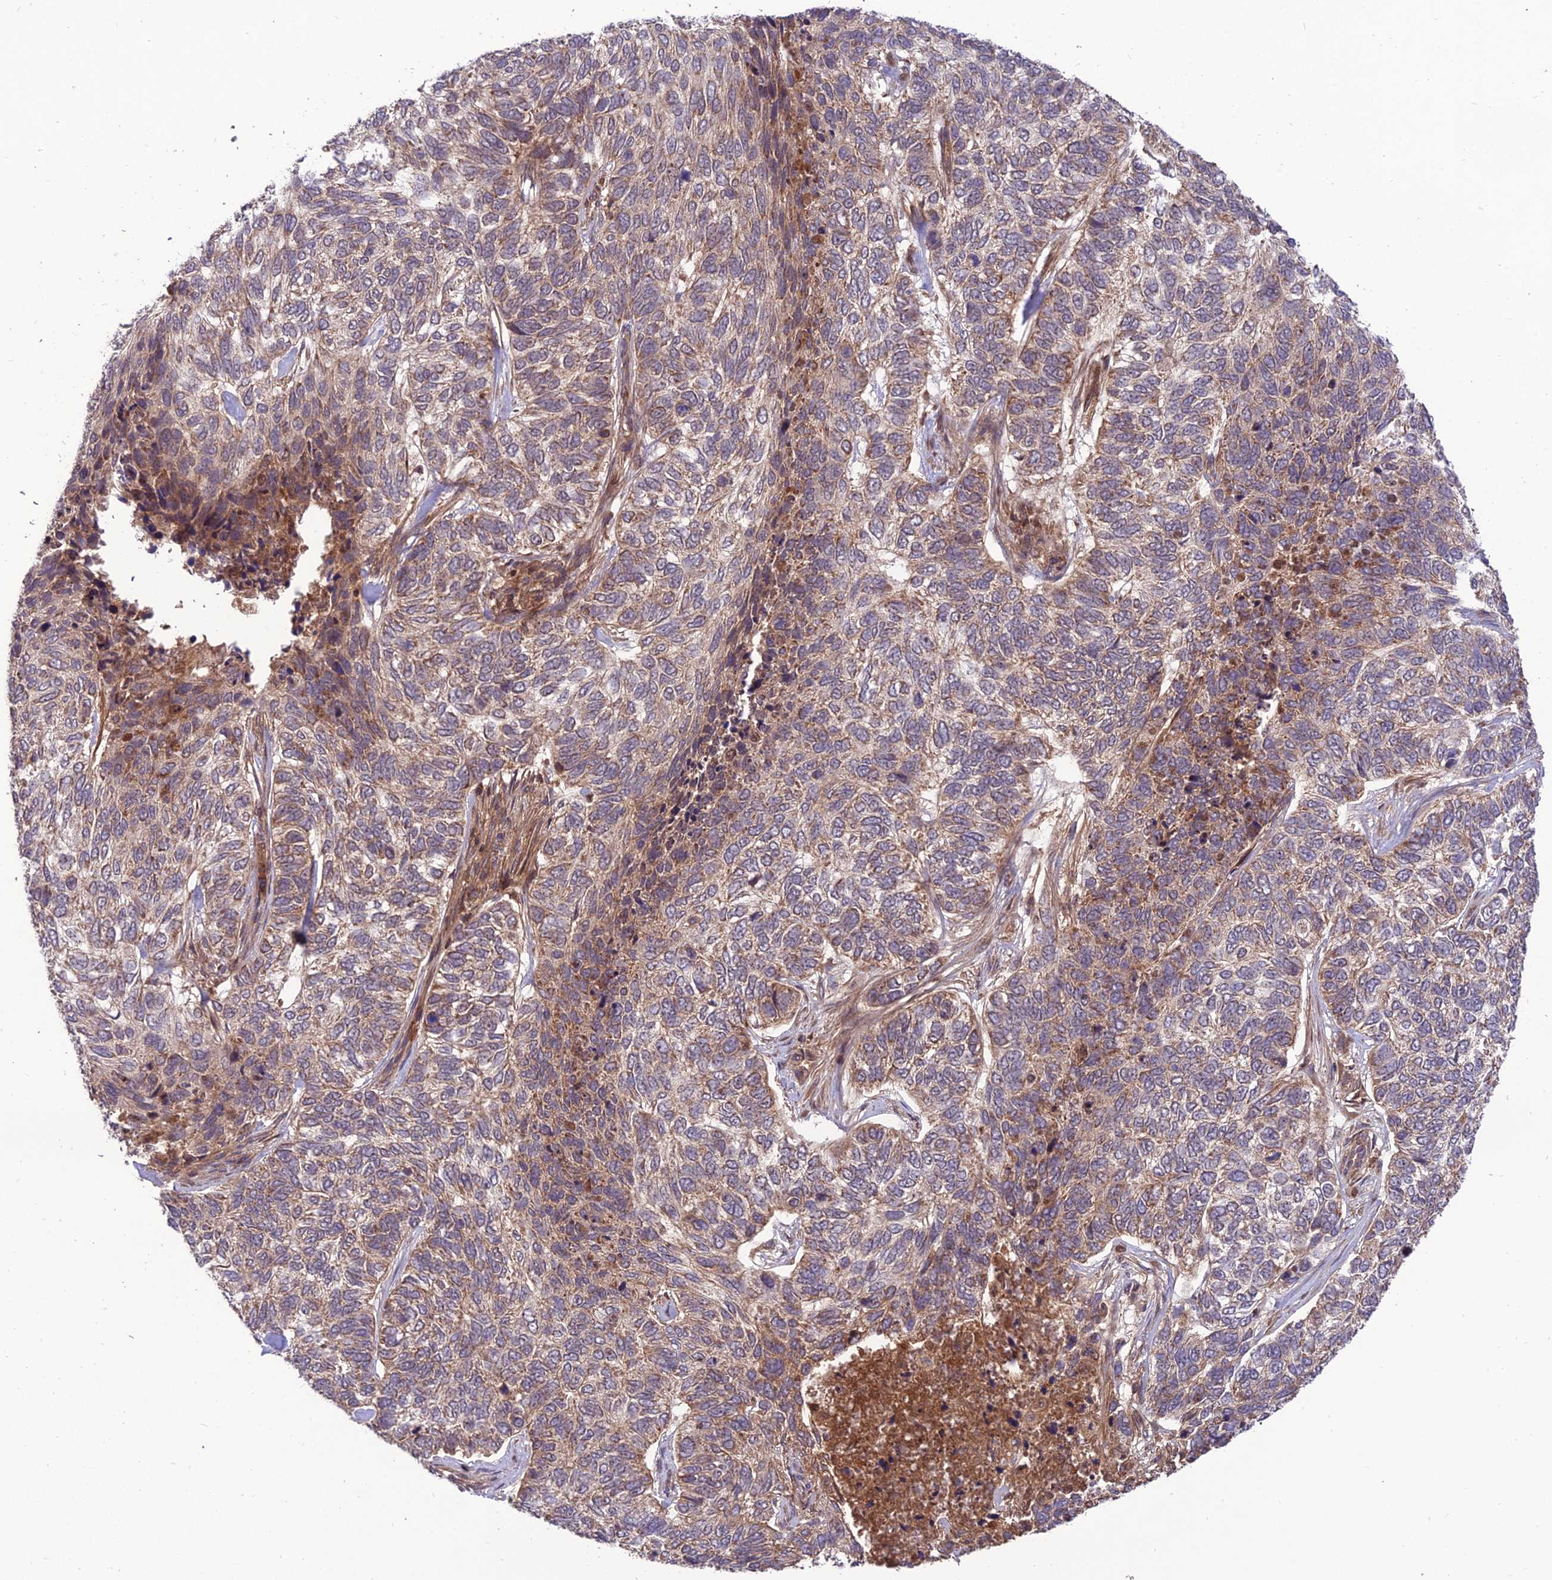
{"staining": {"intensity": "weak", "quantity": ">75%", "location": "cytoplasmic/membranous"}, "tissue": "skin cancer", "cell_type": "Tumor cells", "image_type": "cancer", "snomed": [{"axis": "morphology", "description": "Basal cell carcinoma"}, {"axis": "topography", "description": "Skin"}], "caption": "Weak cytoplasmic/membranous protein expression is appreciated in approximately >75% of tumor cells in basal cell carcinoma (skin).", "gene": "NDUFC1", "patient": {"sex": "female", "age": 65}}